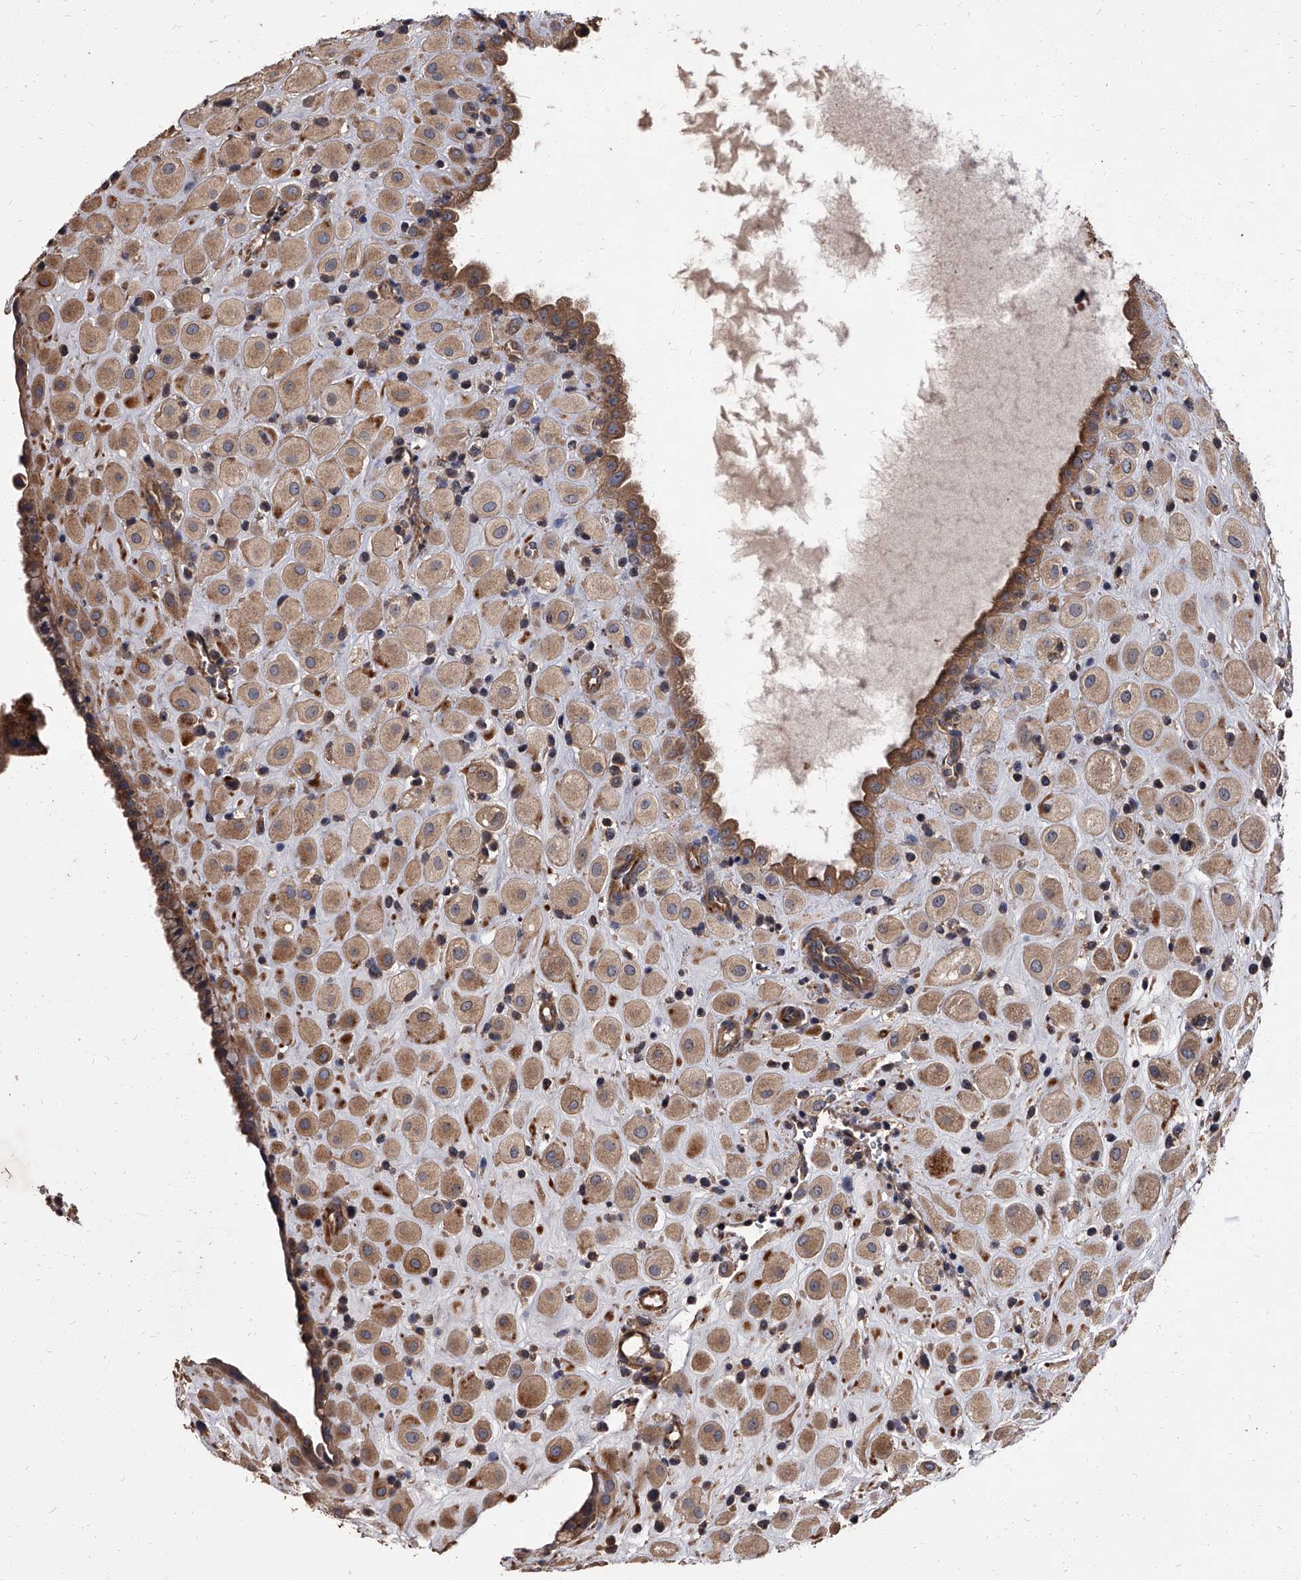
{"staining": {"intensity": "strong", "quantity": "<25%", "location": "cytoplasmic/membranous"}, "tissue": "placenta", "cell_type": "Decidual cells", "image_type": "normal", "snomed": [{"axis": "morphology", "description": "Normal tissue, NOS"}, {"axis": "topography", "description": "Placenta"}], "caption": "Immunohistochemical staining of unremarkable placenta reveals <25% levels of strong cytoplasmic/membranous protein positivity in approximately <25% of decidual cells.", "gene": "STK36", "patient": {"sex": "female", "age": 35}}